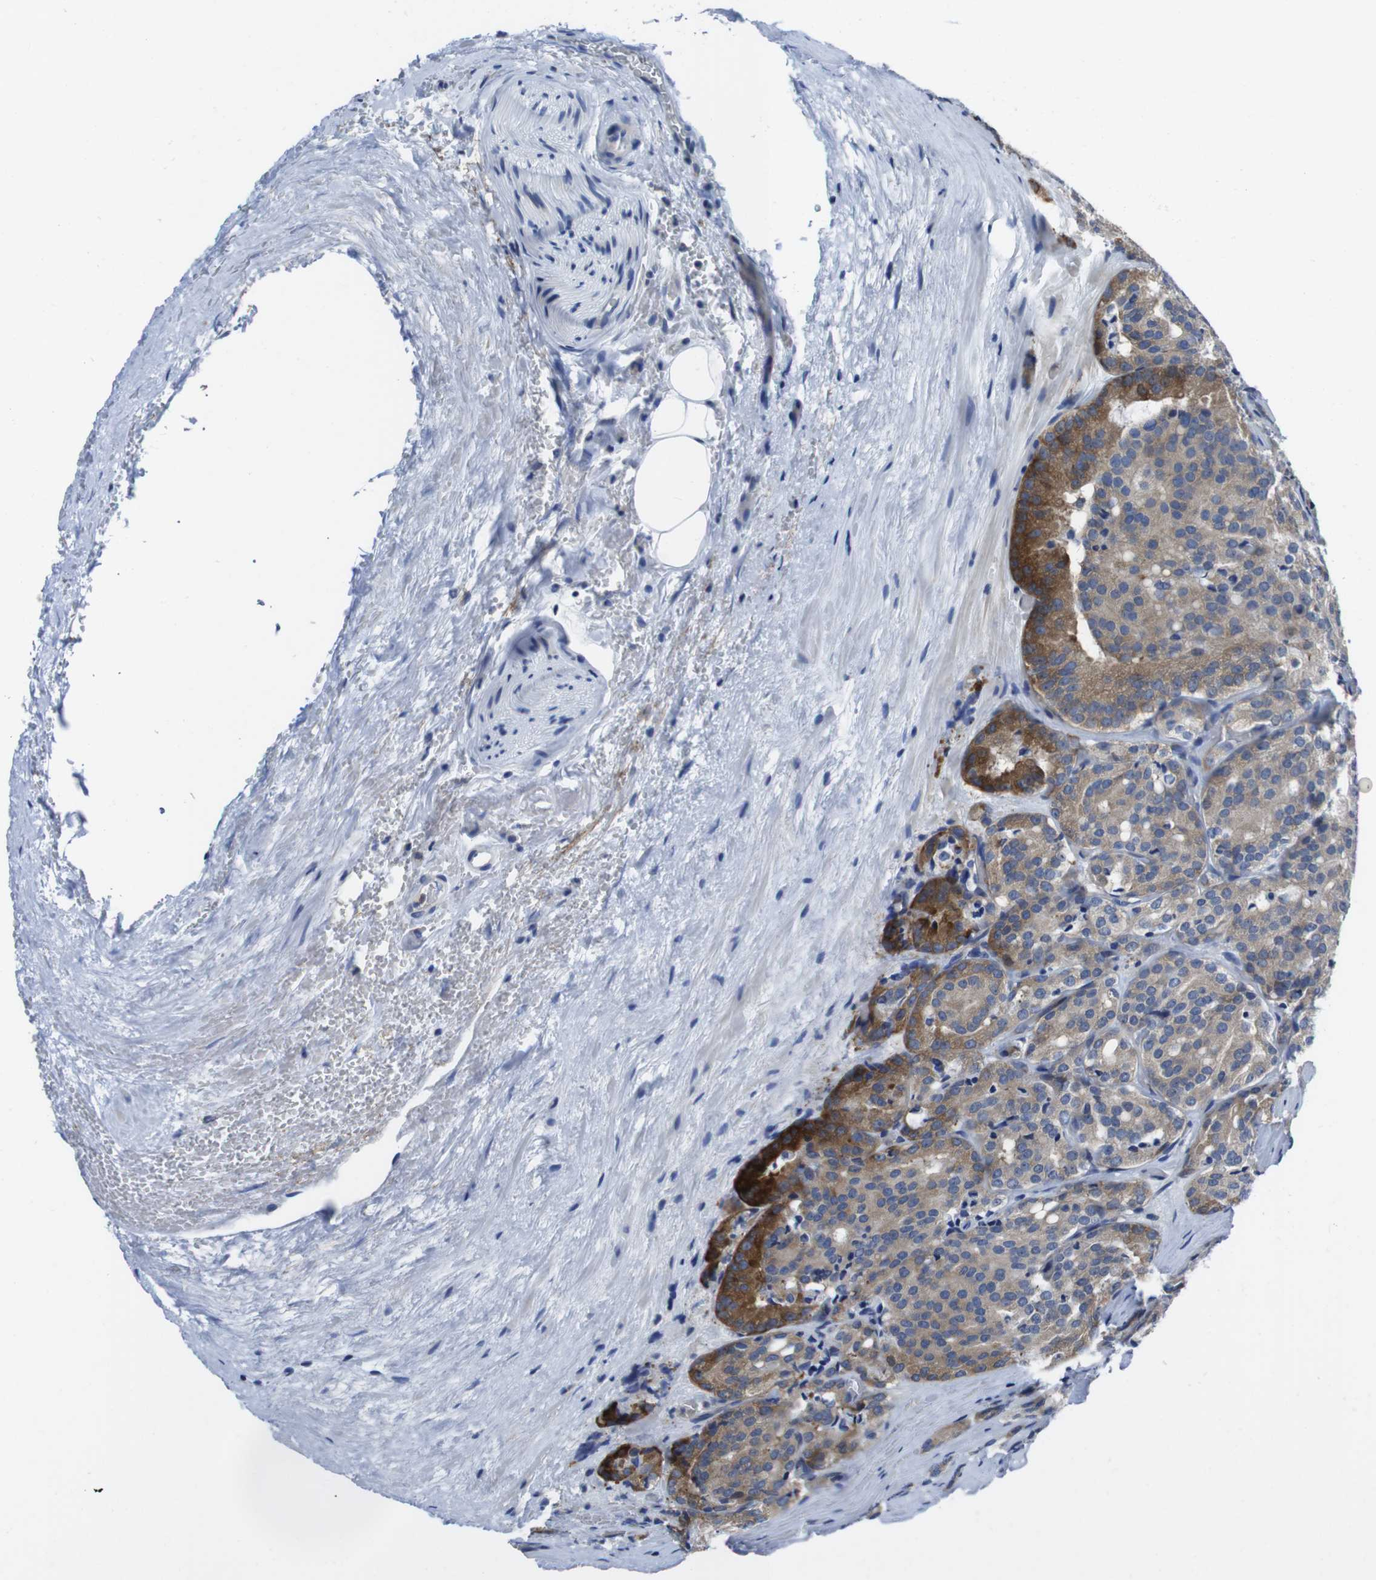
{"staining": {"intensity": "moderate", "quantity": ">75%", "location": "cytoplasmic/membranous"}, "tissue": "prostate cancer", "cell_type": "Tumor cells", "image_type": "cancer", "snomed": [{"axis": "morphology", "description": "Adenocarcinoma, High grade"}, {"axis": "topography", "description": "Prostate"}], "caption": "Approximately >75% of tumor cells in adenocarcinoma (high-grade) (prostate) exhibit moderate cytoplasmic/membranous protein expression as visualized by brown immunohistochemical staining.", "gene": "EIF4A1", "patient": {"sex": "male", "age": 64}}